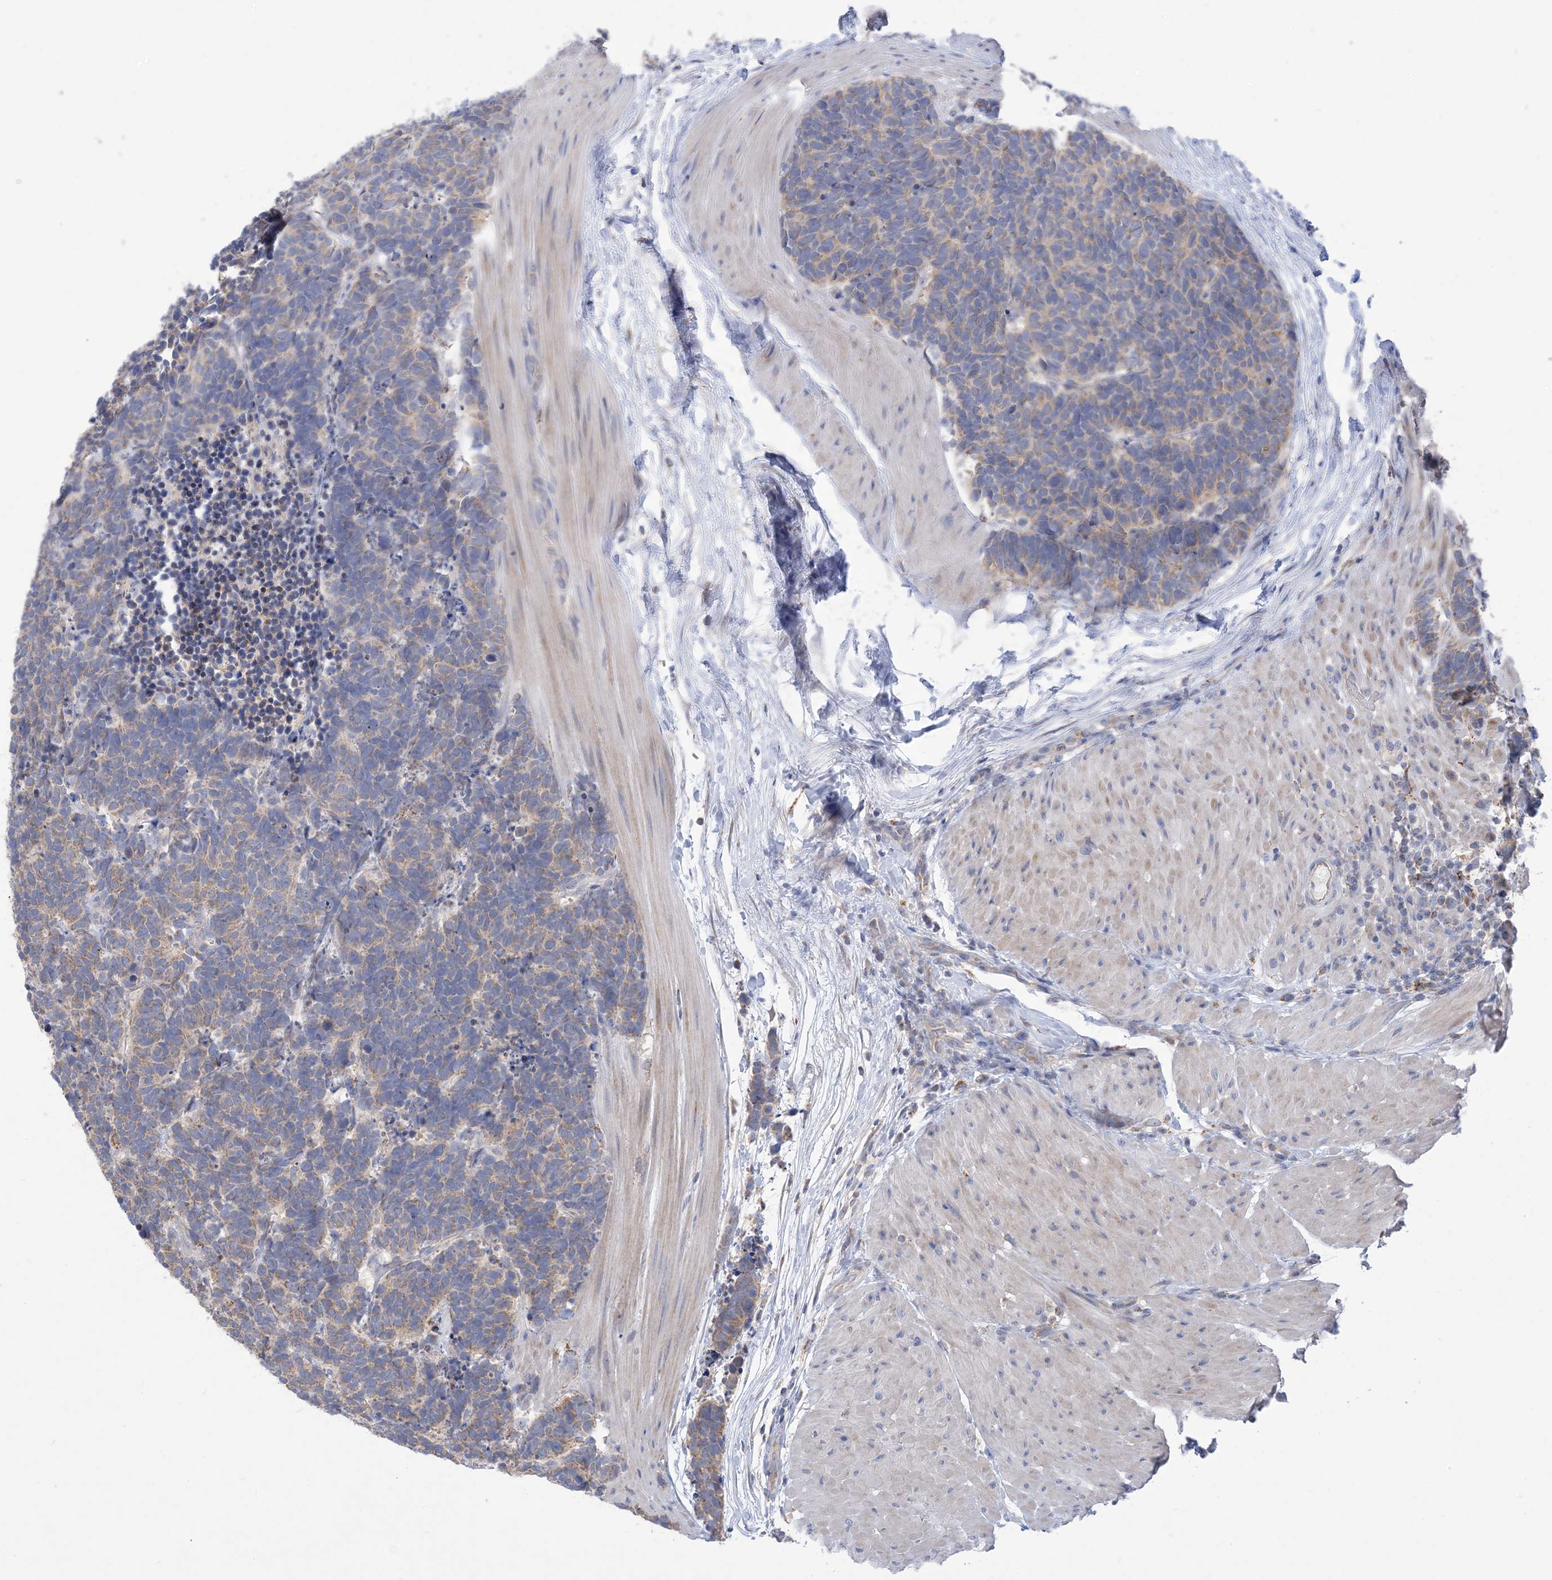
{"staining": {"intensity": "weak", "quantity": "25%-75%", "location": "cytoplasmic/membranous"}, "tissue": "carcinoid", "cell_type": "Tumor cells", "image_type": "cancer", "snomed": [{"axis": "morphology", "description": "Carcinoma, NOS"}, {"axis": "morphology", "description": "Carcinoid, malignant, NOS"}, {"axis": "topography", "description": "Urinary bladder"}], "caption": "The micrograph demonstrates staining of carcinoid, revealing weak cytoplasmic/membranous protein positivity (brown color) within tumor cells. (Stains: DAB in brown, nuclei in blue, Microscopy: brightfield microscopy at high magnification).", "gene": "CLEC16A", "patient": {"sex": "male", "age": 57}}